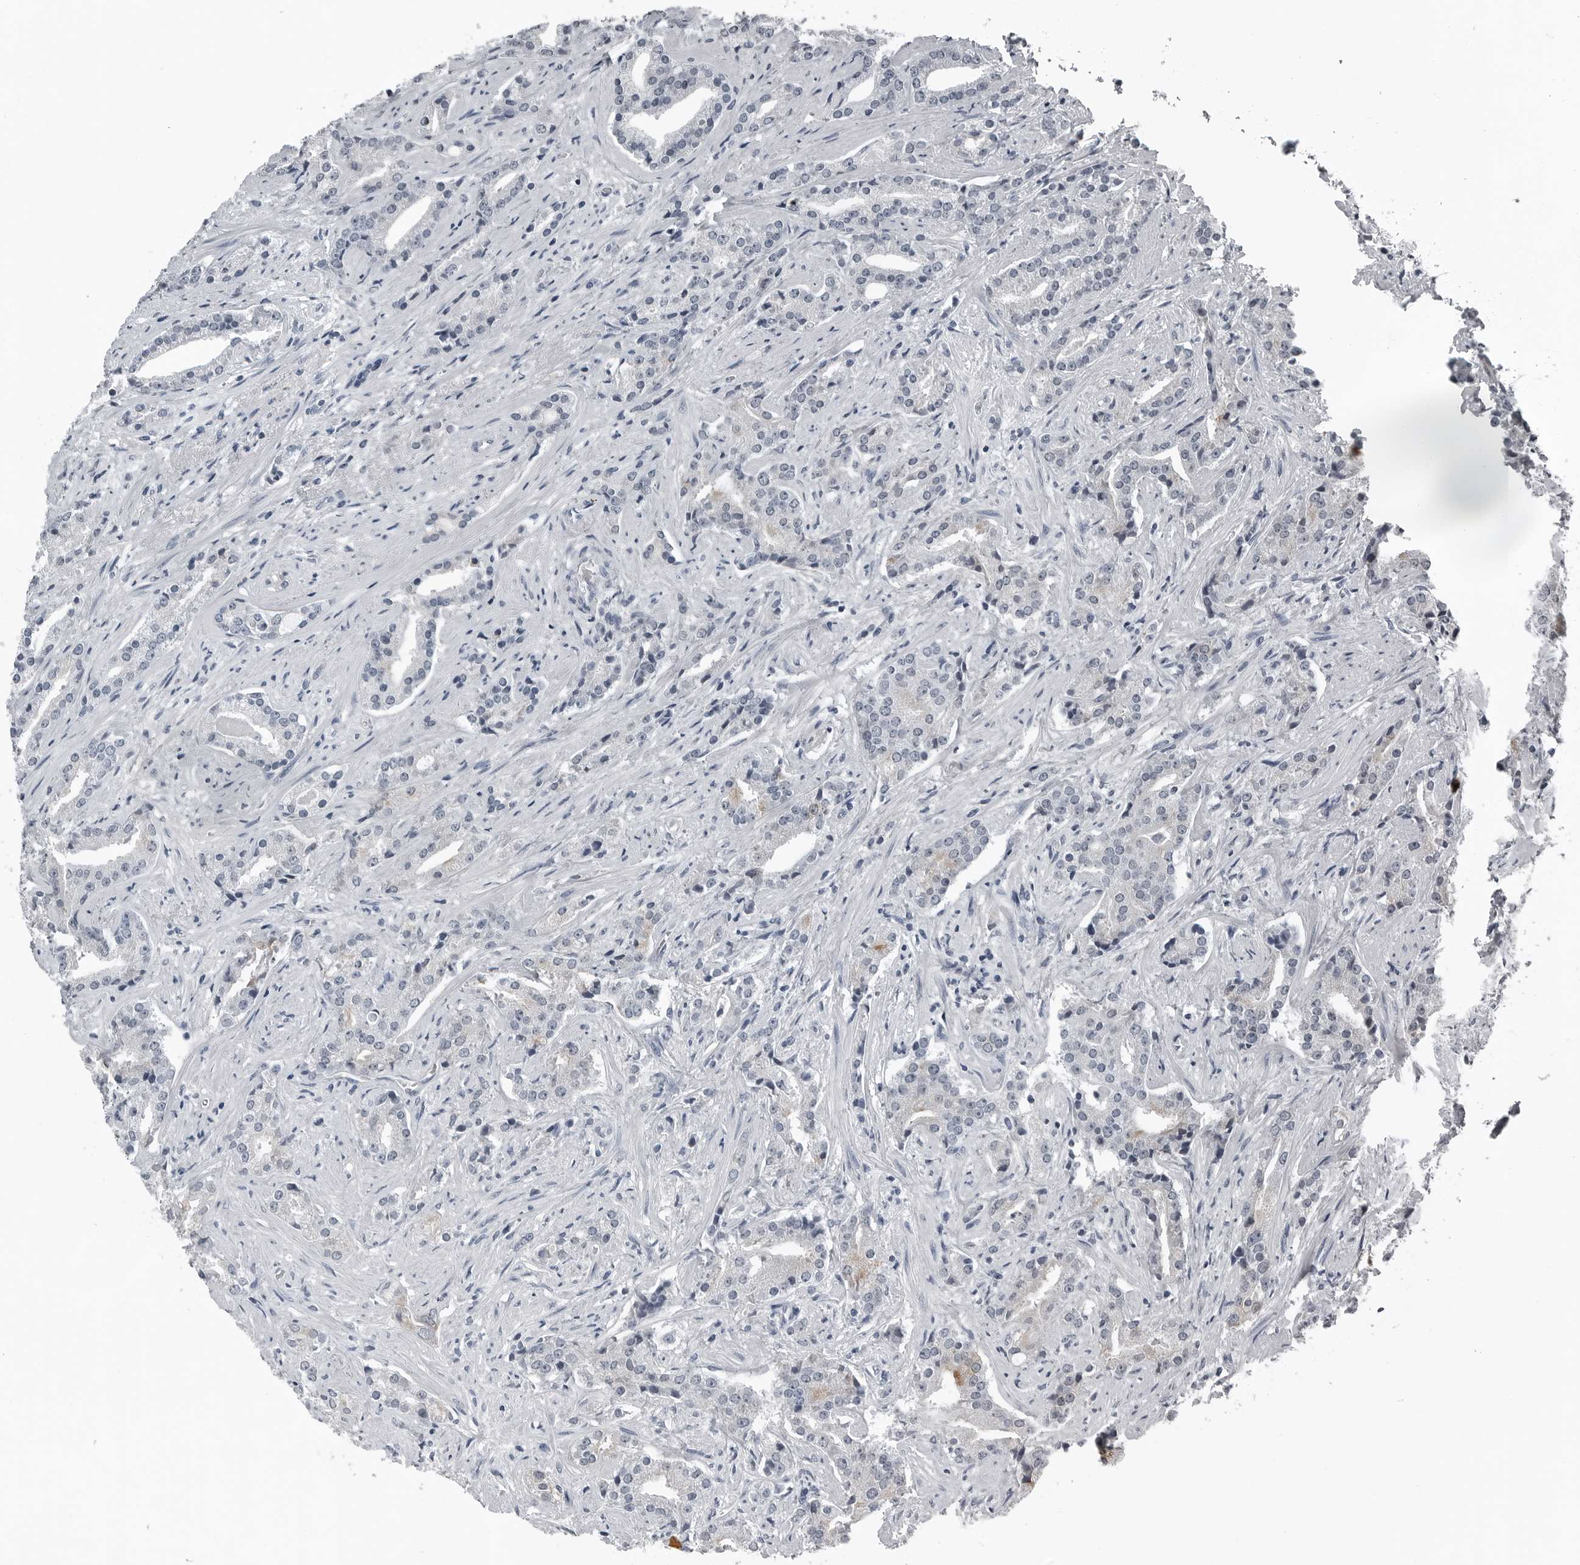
{"staining": {"intensity": "negative", "quantity": "none", "location": "none"}, "tissue": "prostate cancer", "cell_type": "Tumor cells", "image_type": "cancer", "snomed": [{"axis": "morphology", "description": "Adenocarcinoma, Low grade"}, {"axis": "topography", "description": "Prostate"}], "caption": "The micrograph reveals no staining of tumor cells in prostate low-grade adenocarcinoma.", "gene": "SPINK1", "patient": {"sex": "male", "age": 67}}